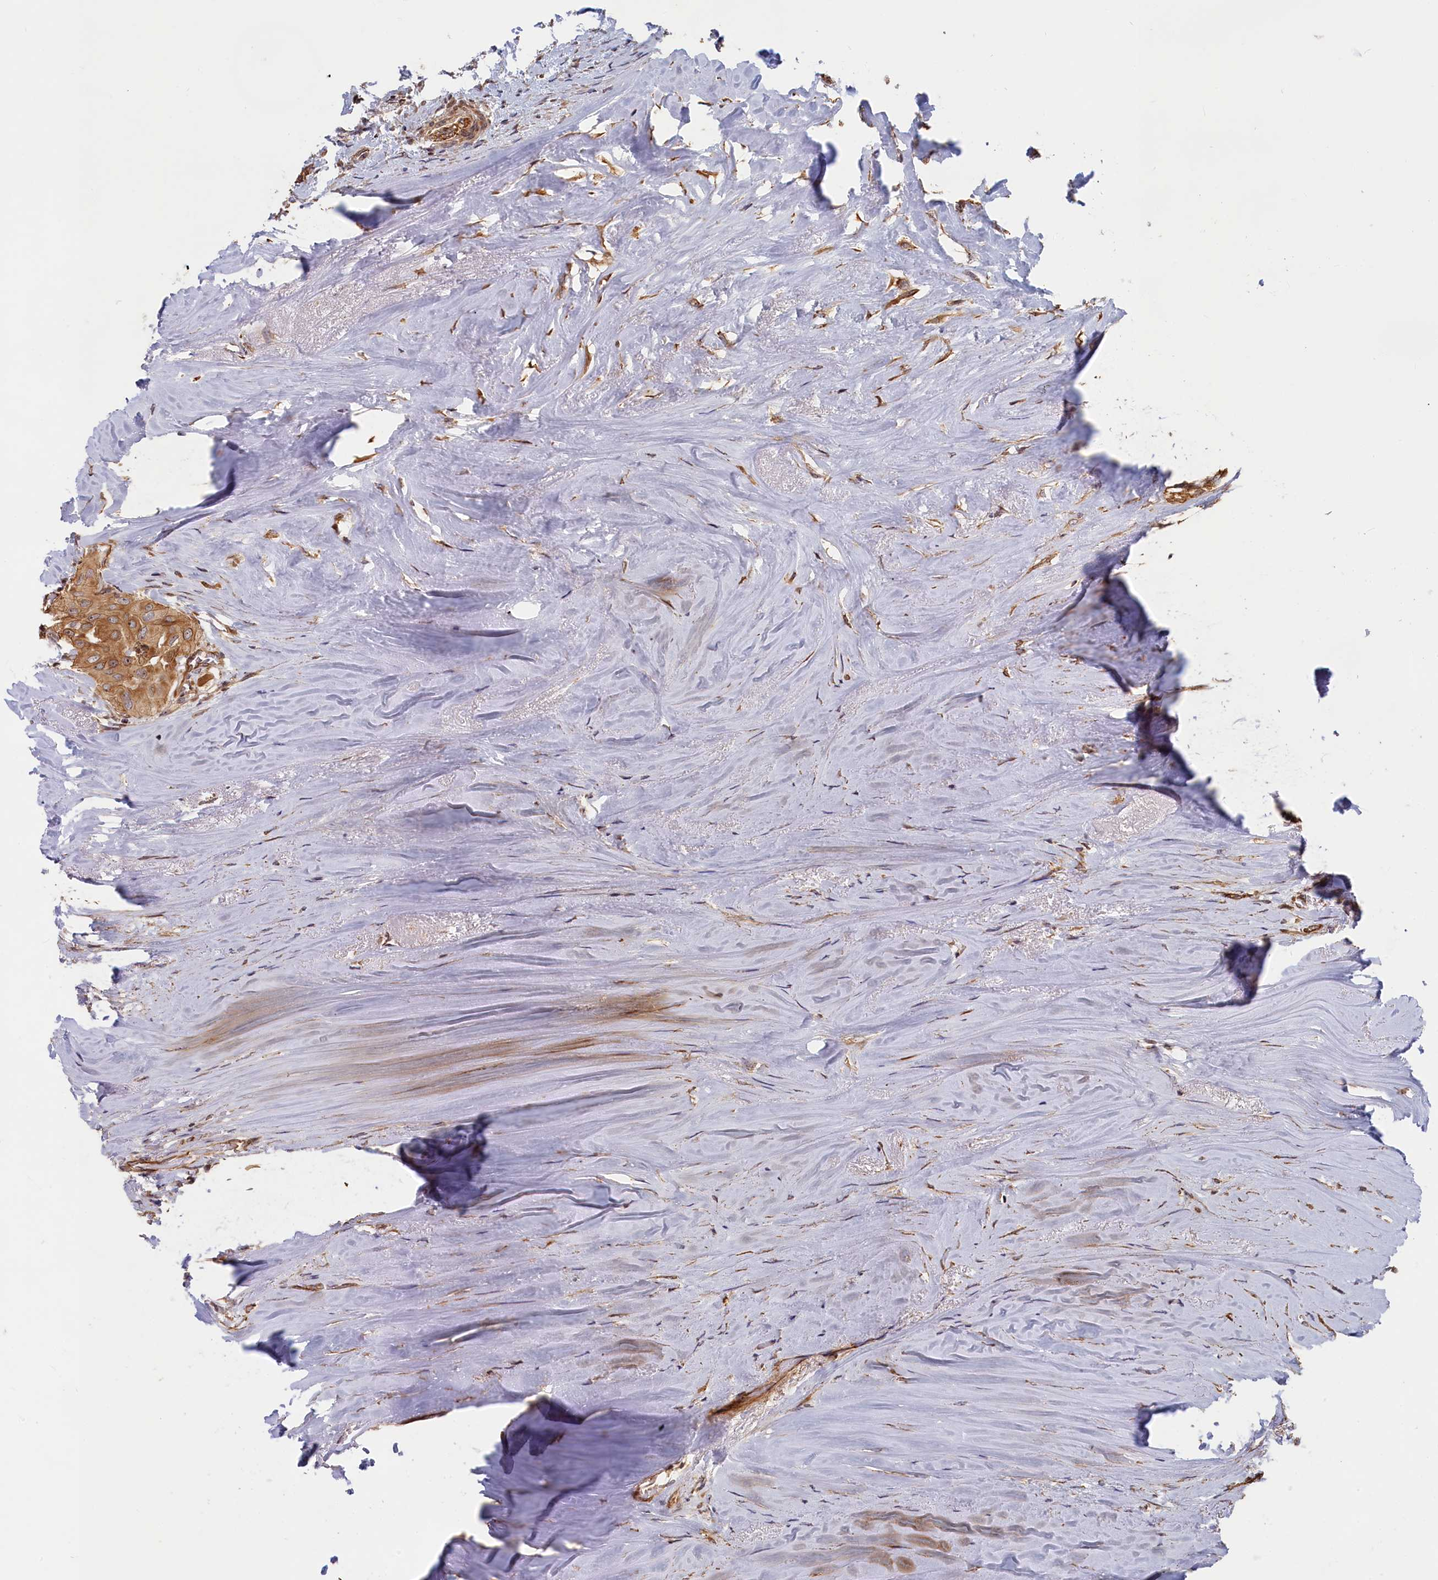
{"staining": {"intensity": "moderate", "quantity": ">75%", "location": "cytoplasmic/membranous"}, "tissue": "thyroid cancer", "cell_type": "Tumor cells", "image_type": "cancer", "snomed": [{"axis": "morphology", "description": "Papillary adenocarcinoma, NOS"}, {"axis": "topography", "description": "Thyroid gland"}], "caption": "Tumor cells demonstrate medium levels of moderate cytoplasmic/membranous staining in approximately >75% of cells in papillary adenocarcinoma (thyroid).", "gene": "CEP44", "patient": {"sex": "female", "age": 59}}